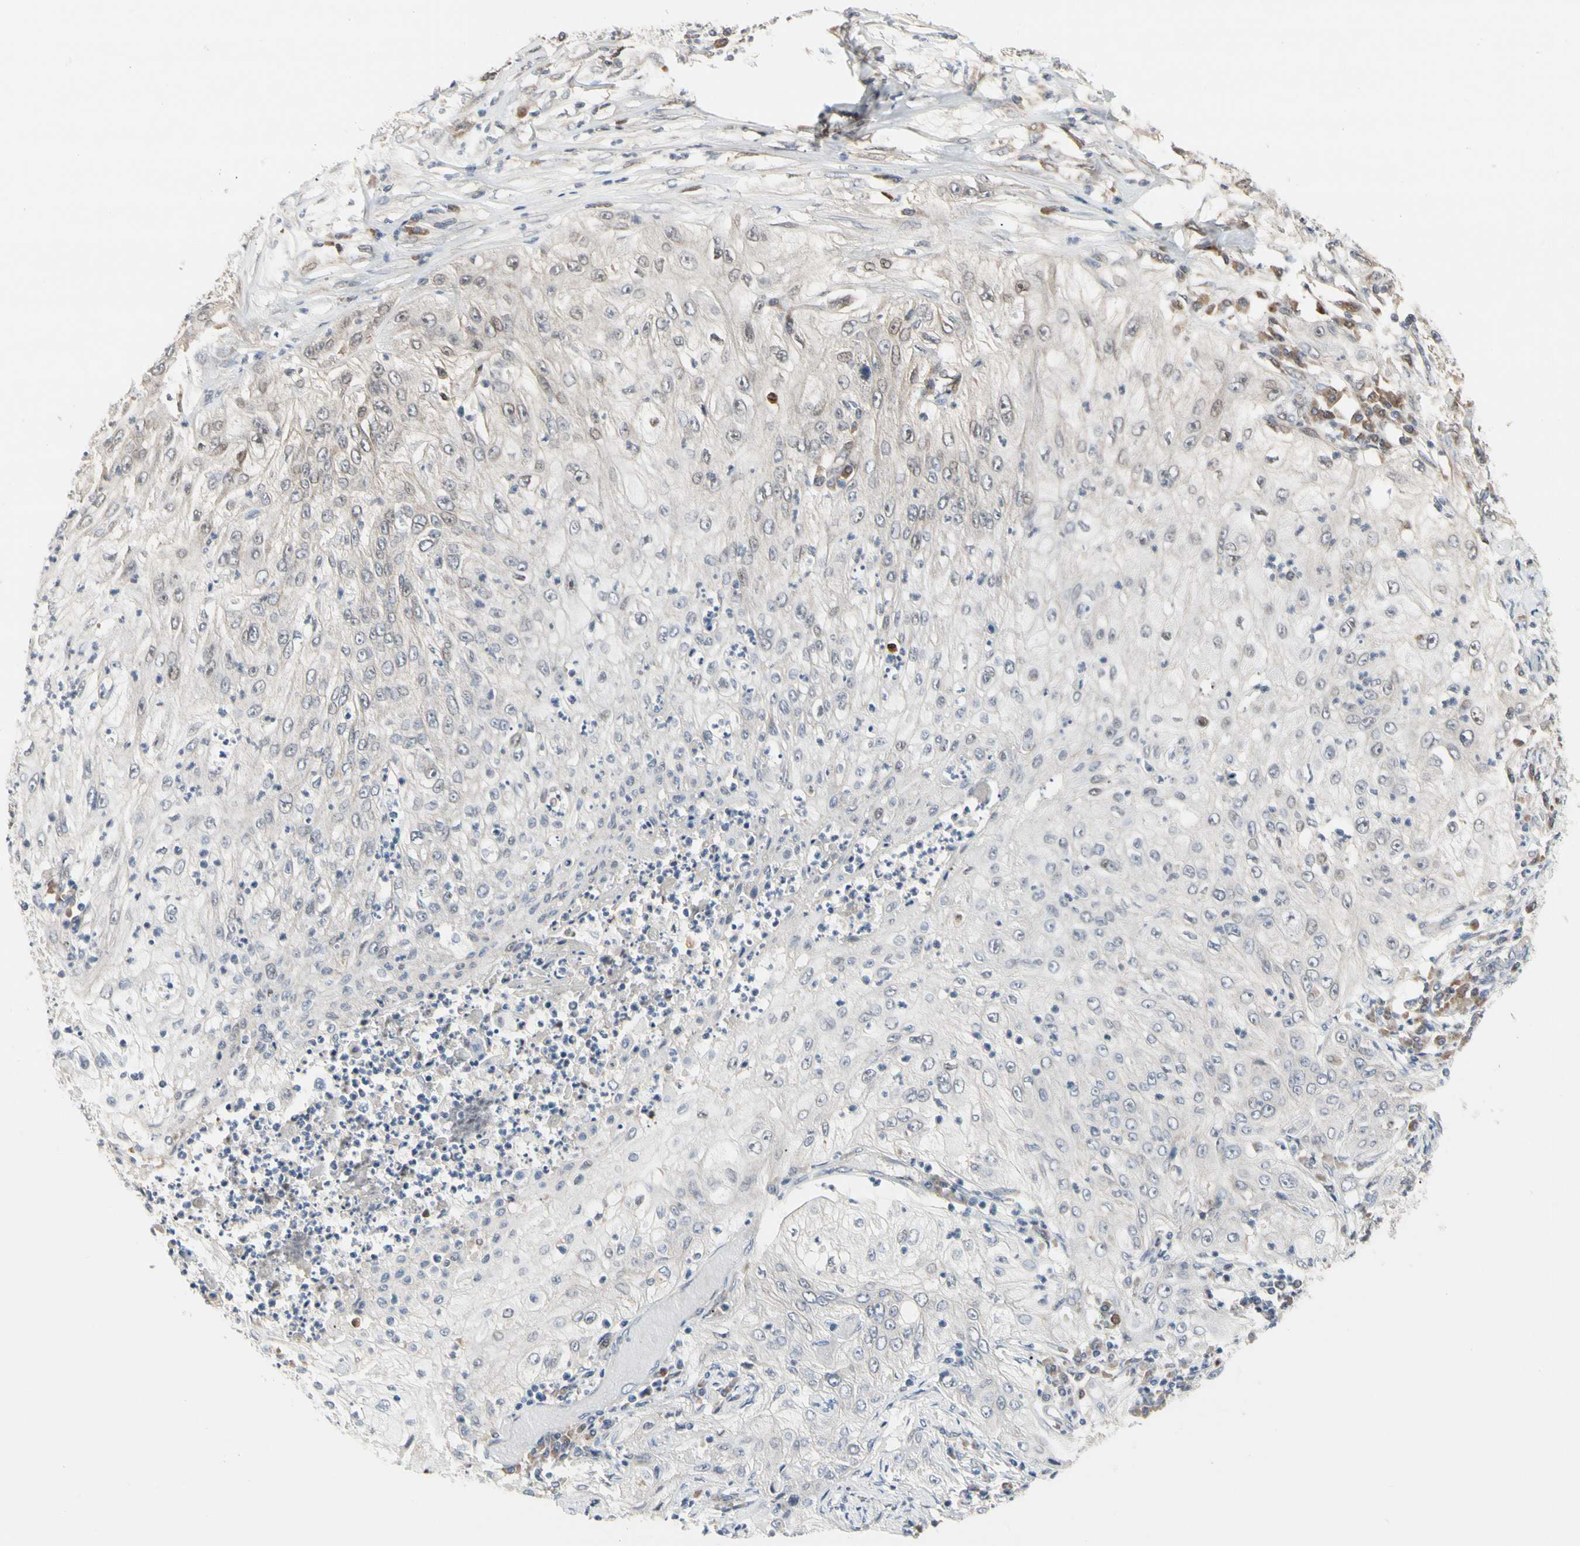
{"staining": {"intensity": "weak", "quantity": ">75%", "location": "cytoplasmic/membranous"}, "tissue": "lung cancer", "cell_type": "Tumor cells", "image_type": "cancer", "snomed": [{"axis": "morphology", "description": "Inflammation, NOS"}, {"axis": "morphology", "description": "Squamous cell carcinoma, NOS"}, {"axis": "topography", "description": "Lymph node"}, {"axis": "topography", "description": "Soft tissue"}, {"axis": "topography", "description": "Lung"}], "caption": "Immunohistochemical staining of lung cancer exhibits low levels of weak cytoplasmic/membranous protein expression in about >75% of tumor cells.", "gene": "CDK5", "patient": {"sex": "male", "age": 66}}